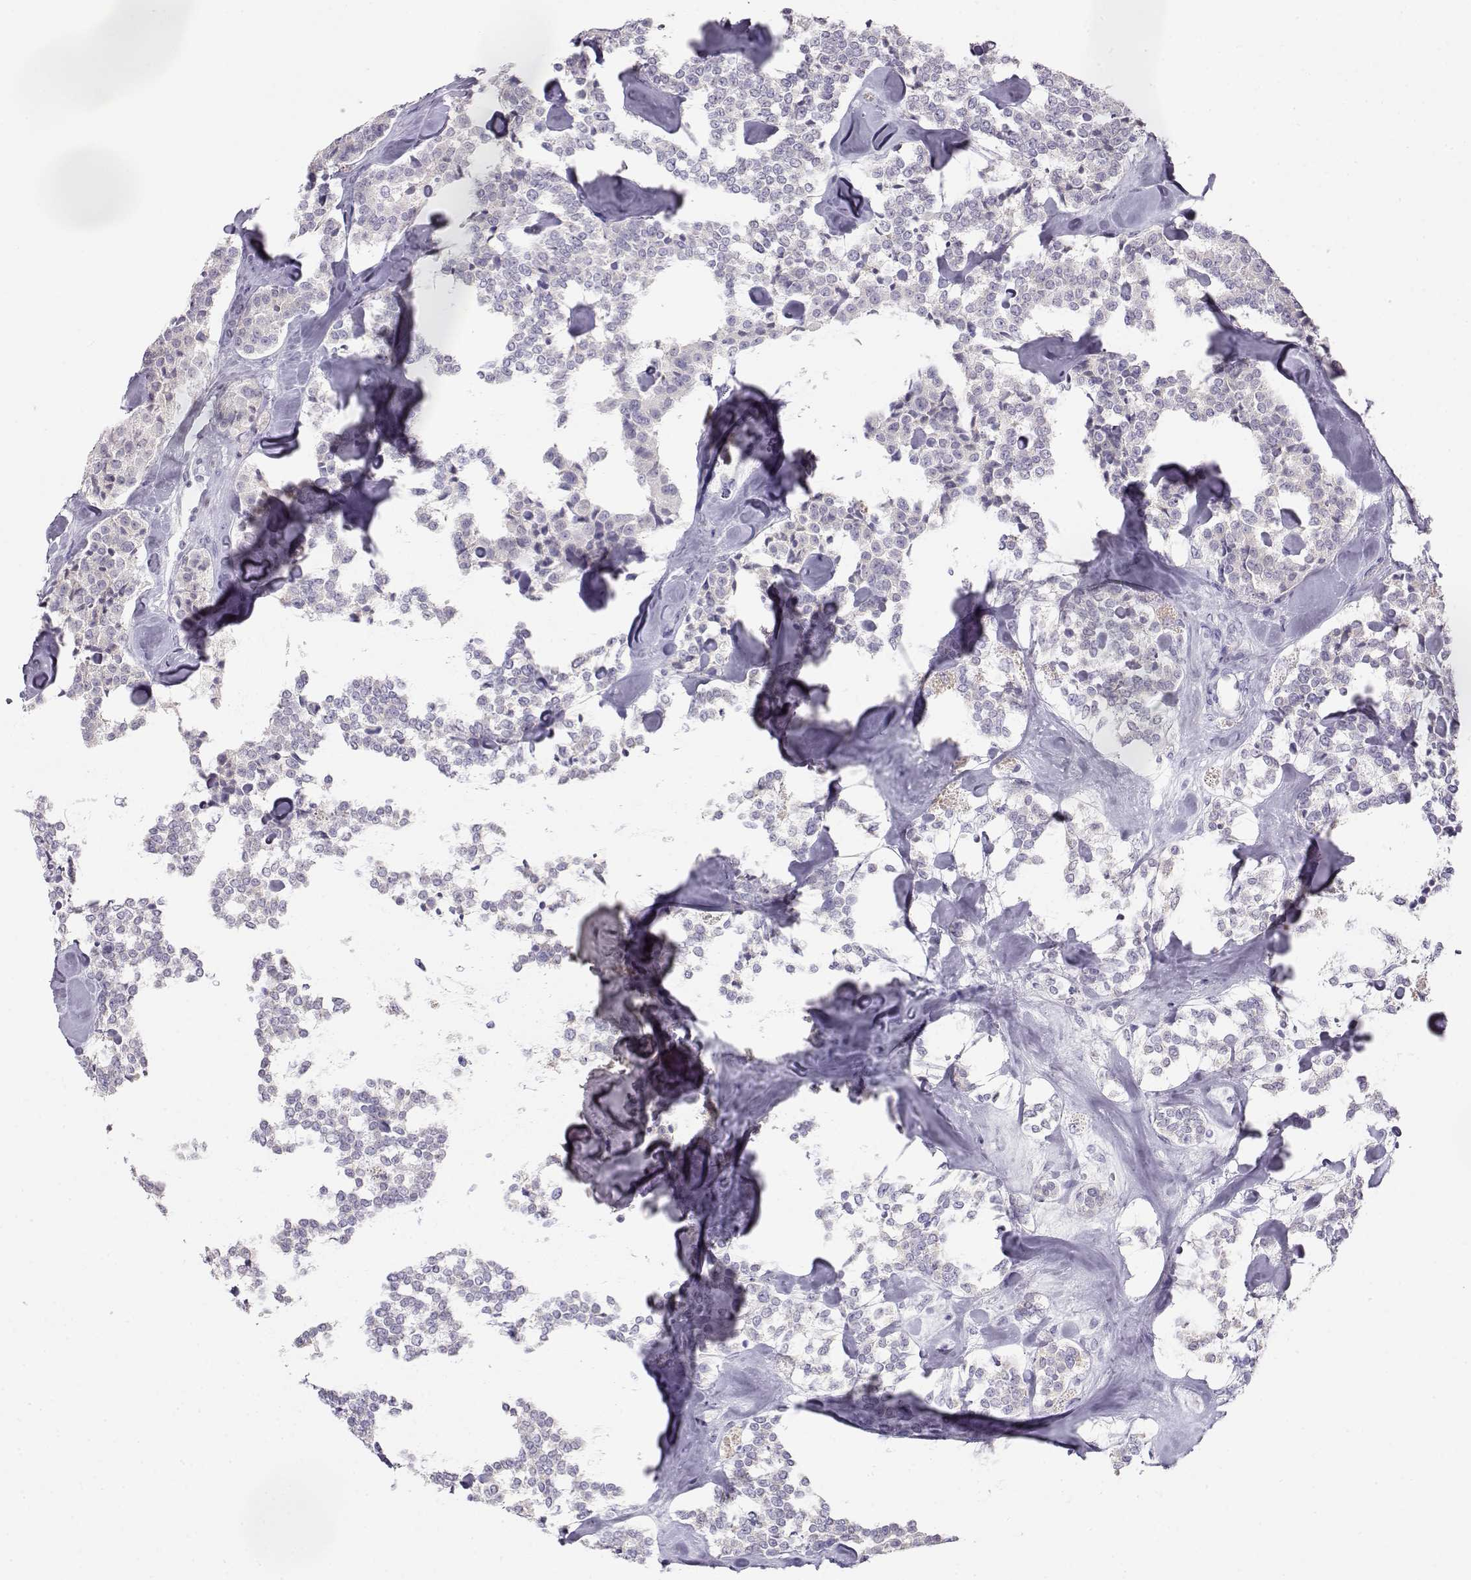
{"staining": {"intensity": "negative", "quantity": "none", "location": "none"}, "tissue": "carcinoid", "cell_type": "Tumor cells", "image_type": "cancer", "snomed": [{"axis": "morphology", "description": "Carcinoid, malignant, NOS"}, {"axis": "topography", "description": "Pancreas"}], "caption": "Immunohistochemical staining of human carcinoid demonstrates no significant positivity in tumor cells.", "gene": "OPN5", "patient": {"sex": "male", "age": 41}}